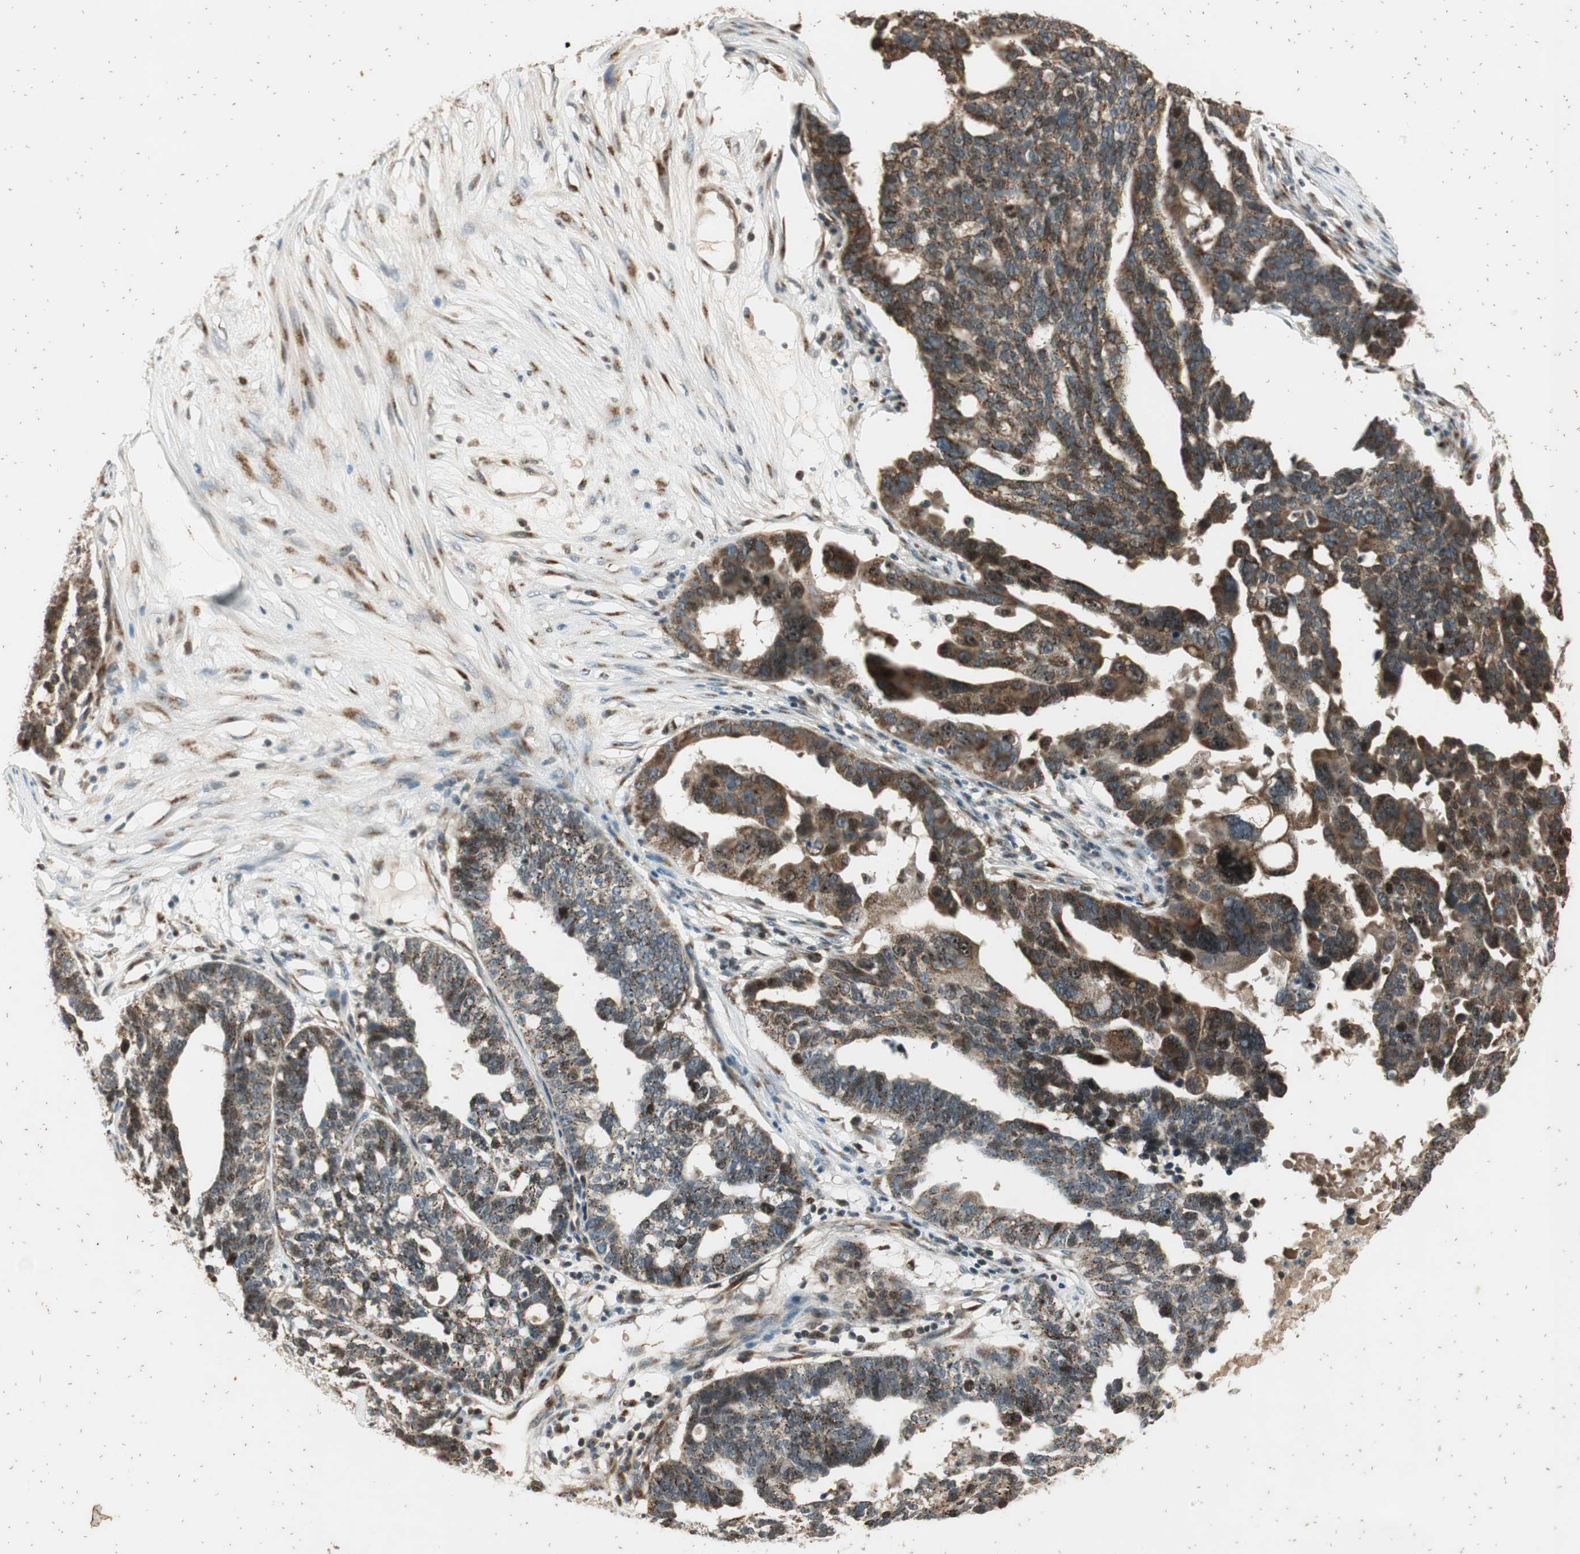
{"staining": {"intensity": "weak", "quantity": ">75%", "location": "cytoplasmic/membranous"}, "tissue": "ovarian cancer", "cell_type": "Tumor cells", "image_type": "cancer", "snomed": [{"axis": "morphology", "description": "Cystadenocarcinoma, serous, NOS"}, {"axis": "topography", "description": "Ovary"}], "caption": "Immunohistochemical staining of ovarian cancer exhibits low levels of weak cytoplasmic/membranous protein positivity in about >75% of tumor cells.", "gene": "NEO1", "patient": {"sex": "female", "age": 59}}